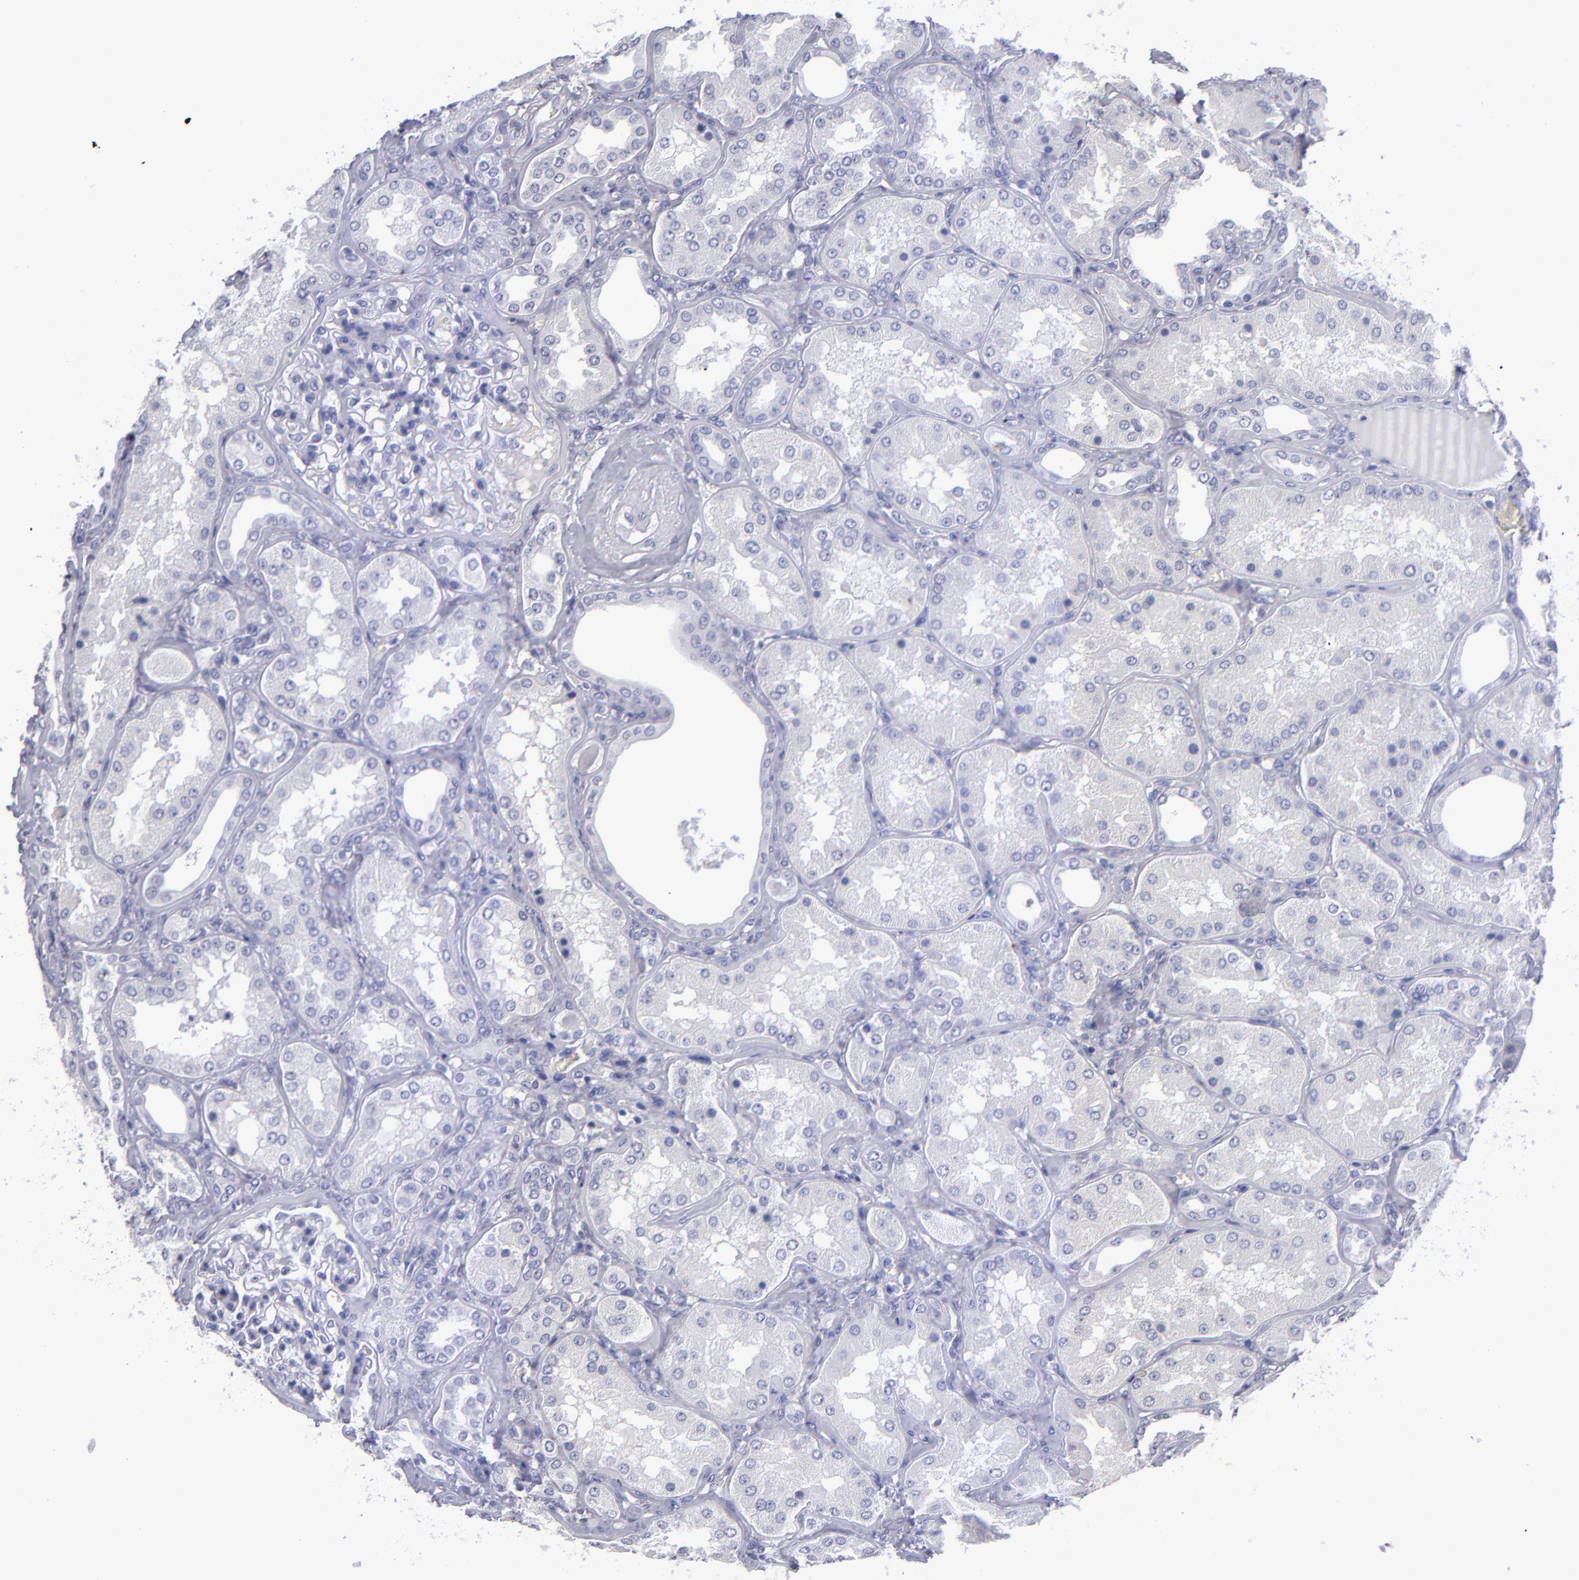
{"staining": {"intensity": "negative", "quantity": "none", "location": "none"}, "tissue": "kidney", "cell_type": "Cells in glomeruli", "image_type": "normal", "snomed": [{"axis": "morphology", "description": "Normal tissue, NOS"}, {"axis": "topography", "description": "Kidney"}], "caption": "IHC micrograph of benign kidney: kidney stained with DAB (3,3'-diaminobenzidine) shows no significant protein staining in cells in glomeruli. The staining is performed using DAB (3,3'-diaminobenzidine) brown chromogen with nuclei counter-stained in using hematoxylin.", "gene": "MB", "patient": {"sex": "female", "age": 56}}